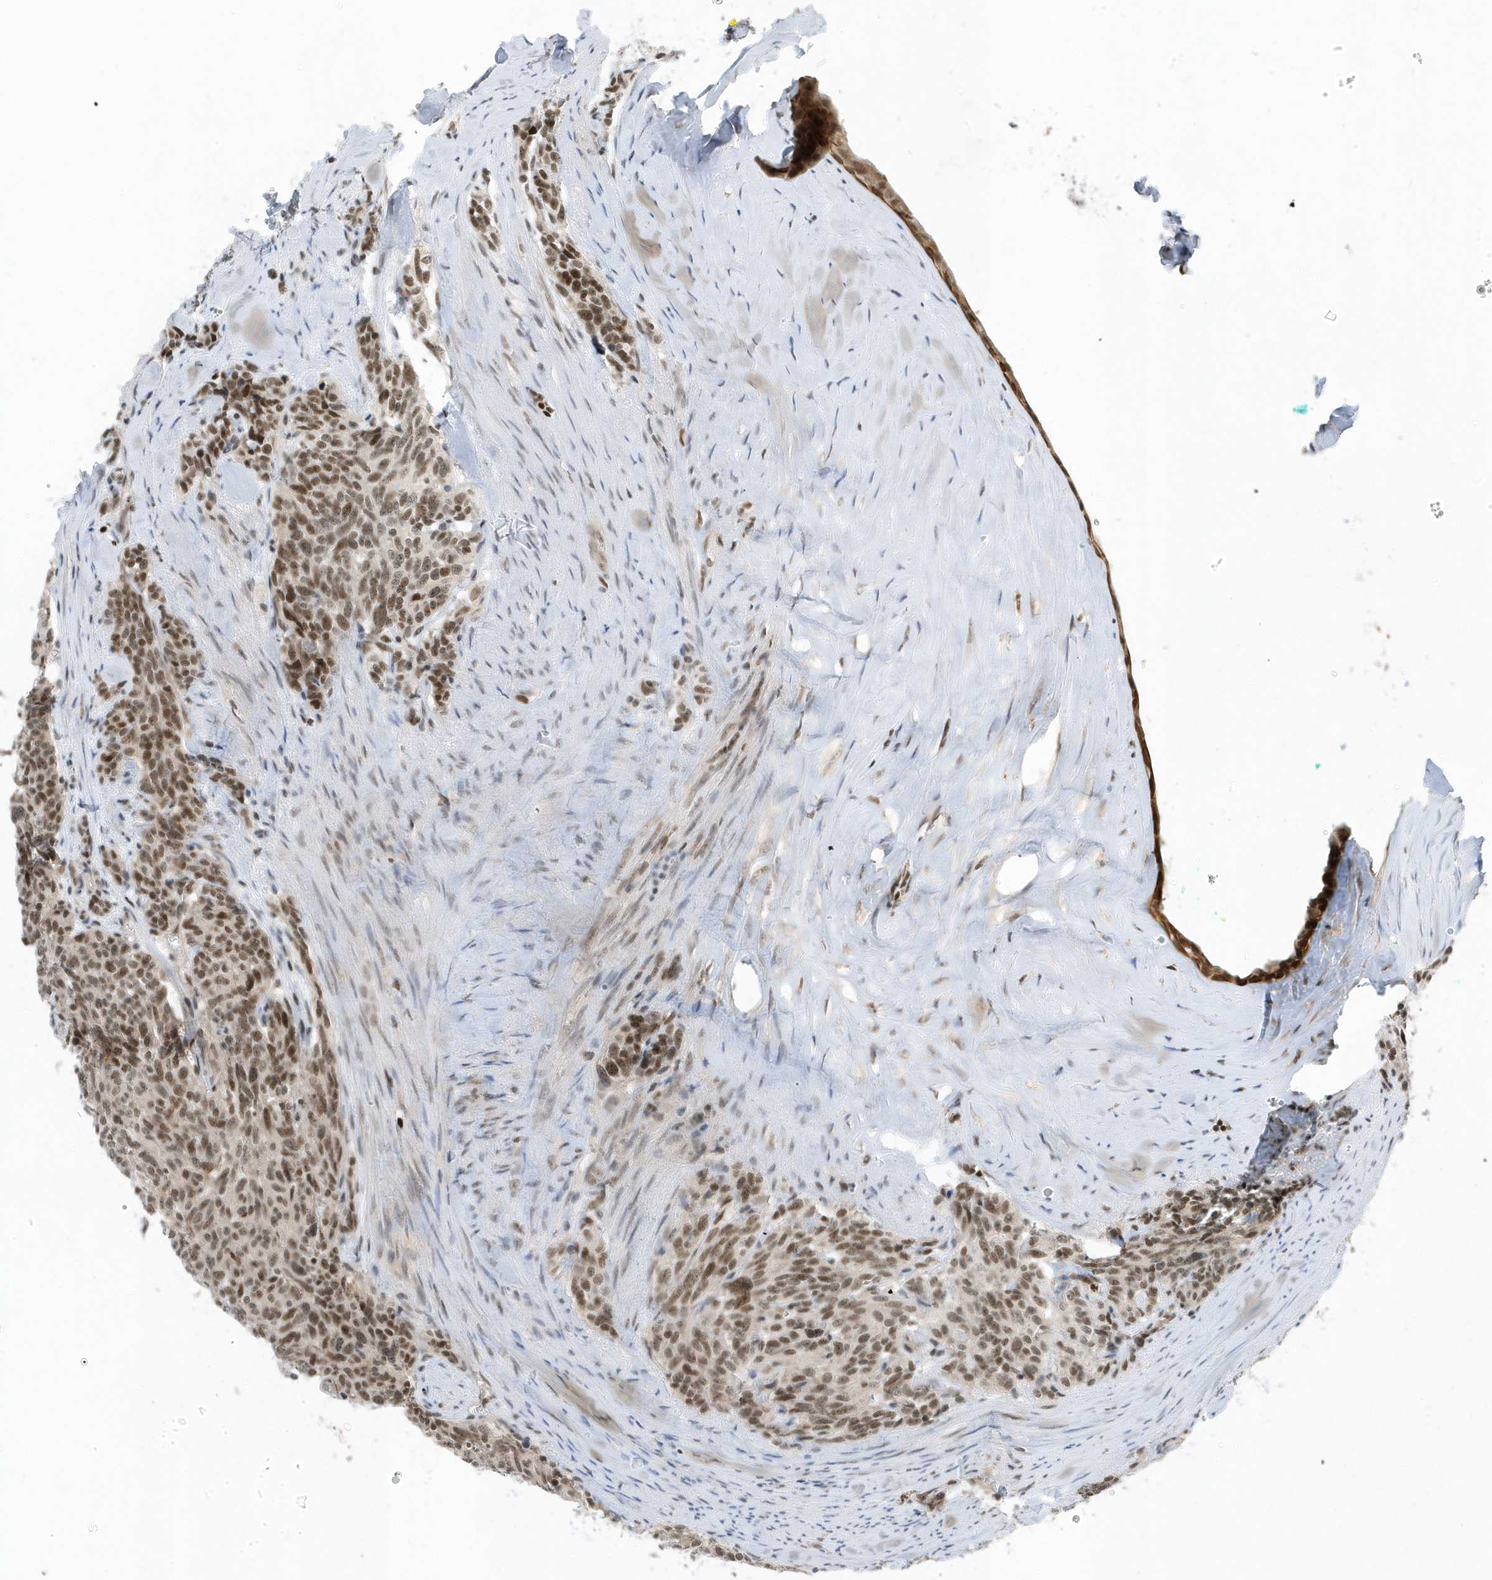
{"staining": {"intensity": "moderate", "quantity": ">75%", "location": "nuclear"}, "tissue": "carcinoid", "cell_type": "Tumor cells", "image_type": "cancer", "snomed": [{"axis": "morphology", "description": "Carcinoid, malignant, NOS"}, {"axis": "topography", "description": "Lung"}], "caption": "A photomicrograph showing moderate nuclear expression in about >75% of tumor cells in carcinoid, as visualized by brown immunohistochemical staining.", "gene": "ZNF740", "patient": {"sex": "female", "age": 46}}